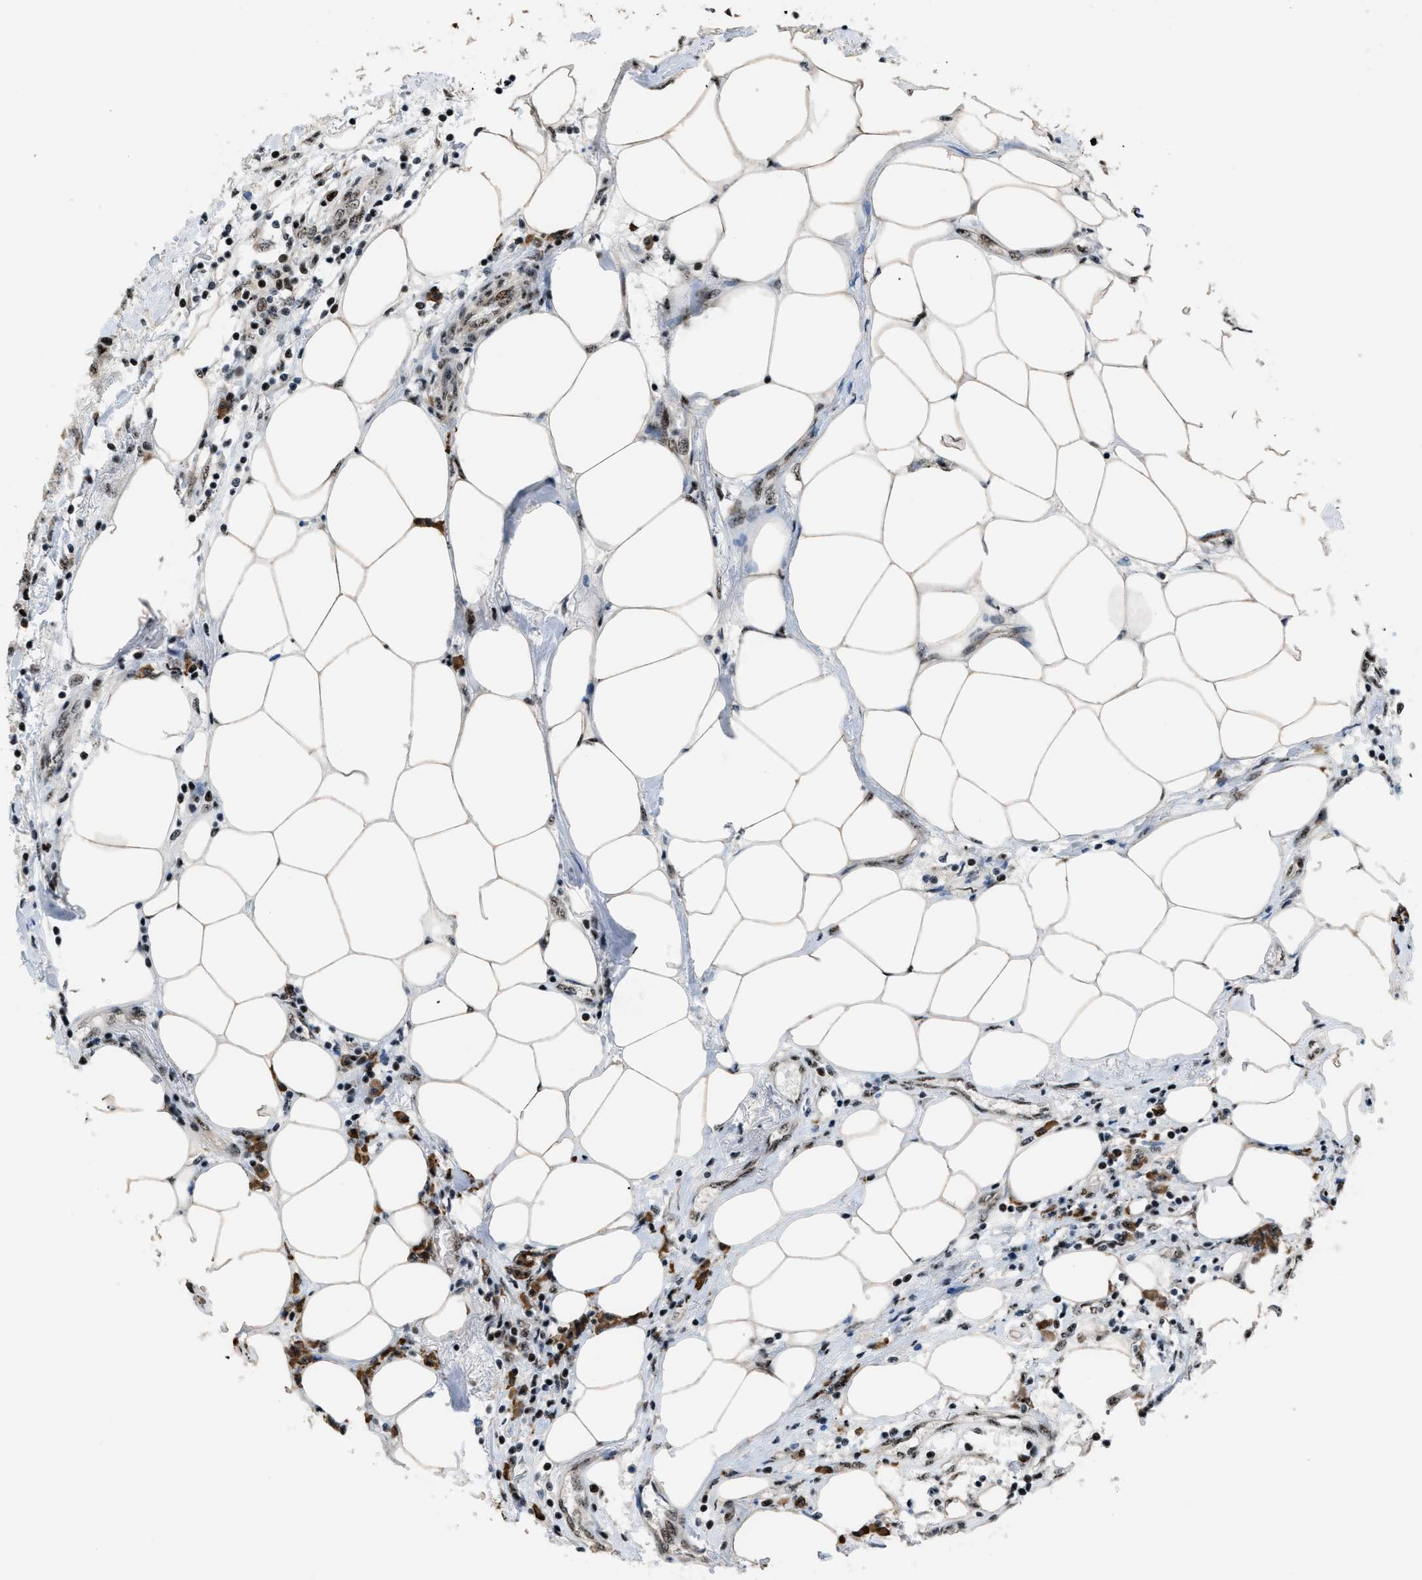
{"staining": {"intensity": "moderate", "quantity": ">75%", "location": "nuclear"}, "tissue": "breast cancer", "cell_type": "Tumor cells", "image_type": "cancer", "snomed": [{"axis": "morphology", "description": "Duct carcinoma"}, {"axis": "topography", "description": "Breast"}], "caption": "A micrograph of breast invasive ductal carcinoma stained for a protein displays moderate nuclear brown staining in tumor cells.", "gene": "CDR2", "patient": {"sex": "female", "age": 80}}